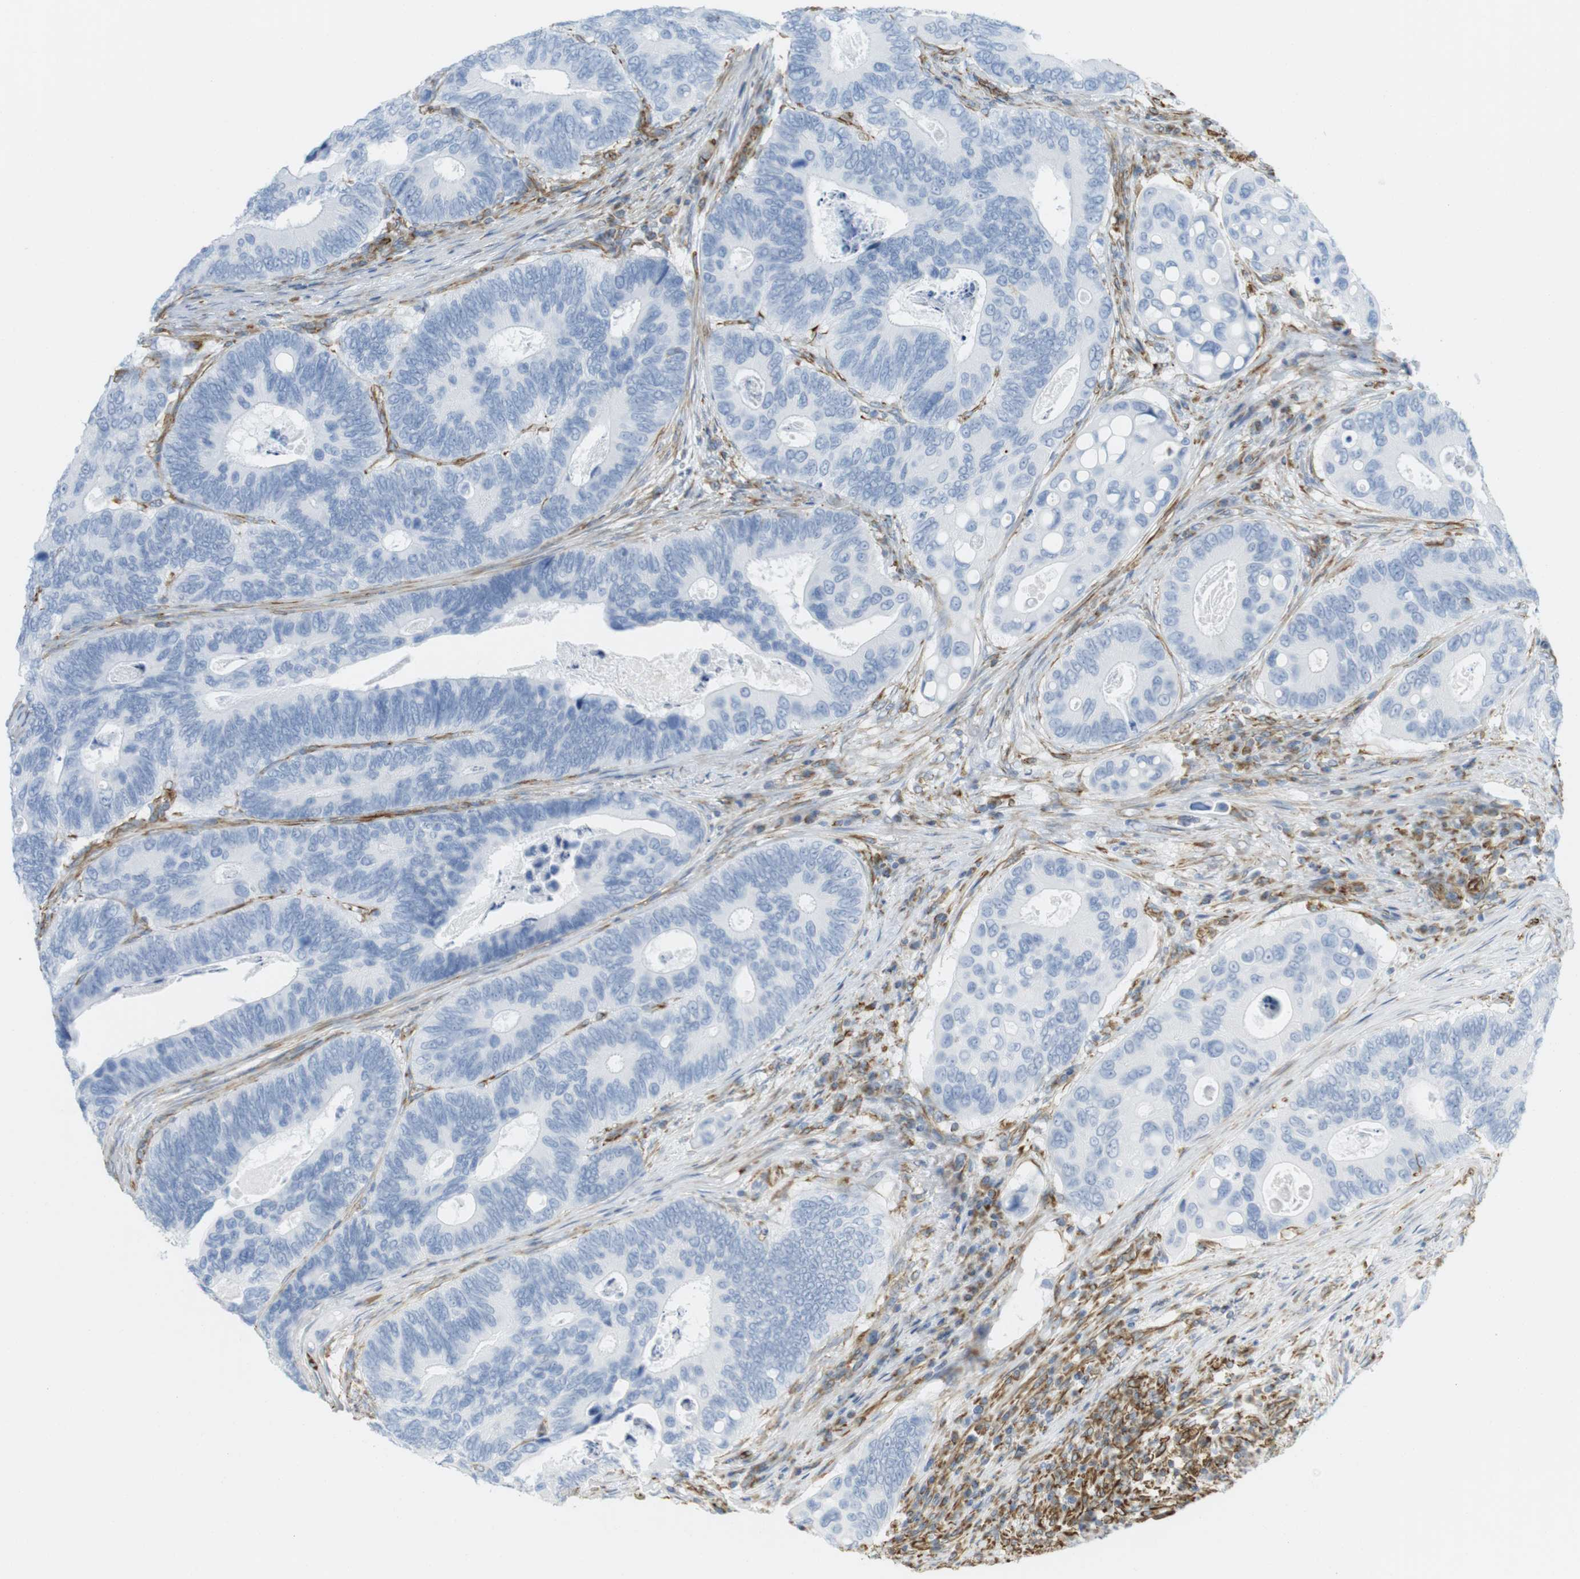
{"staining": {"intensity": "negative", "quantity": "none", "location": "none"}, "tissue": "colorectal cancer", "cell_type": "Tumor cells", "image_type": "cancer", "snomed": [{"axis": "morphology", "description": "Inflammation, NOS"}, {"axis": "morphology", "description": "Adenocarcinoma, NOS"}, {"axis": "topography", "description": "Colon"}], "caption": "This is a image of IHC staining of colorectal cancer (adenocarcinoma), which shows no positivity in tumor cells.", "gene": "MS4A10", "patient": {"sex": "male", "age": 72}}